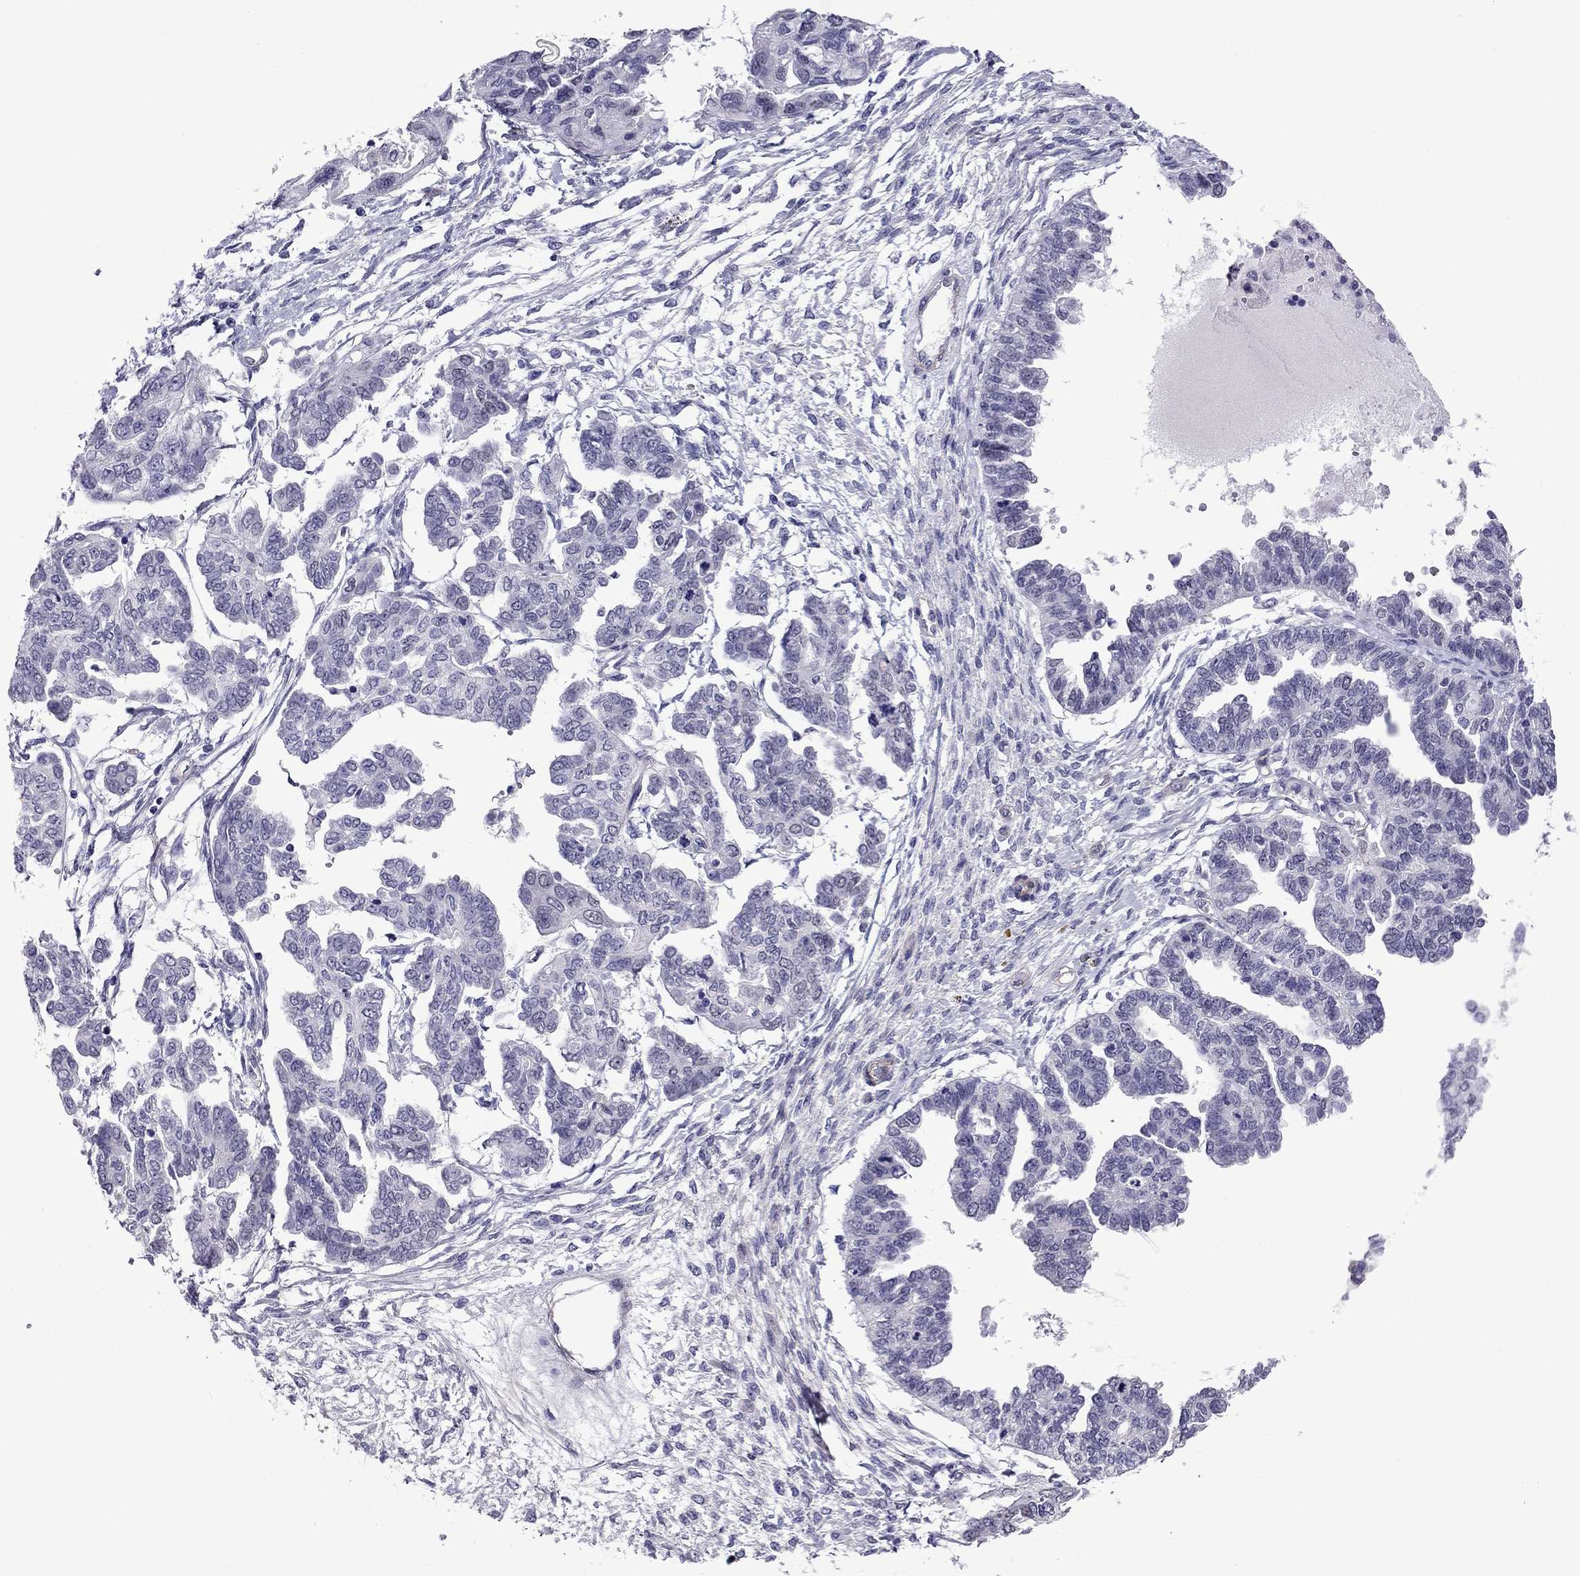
{"staining": {"intensity": "negative", "quantity": "none", "location": "none"}, "tissue": "ovarian cancer", "cell_type": "Tumor cells", "image_type": "cancer", "snomed": [{"axis": "morphology", "description": "Cystadenocarcinoma, serous, NOS"}, {"axis": "topography", "description": "Ovary"}], "caption": "This is an IHC image of human ovarian cancer. There is no expression in tumor cells.", "gene": "CHRNA5", "patient": {"sex": "female", "age": 53}}